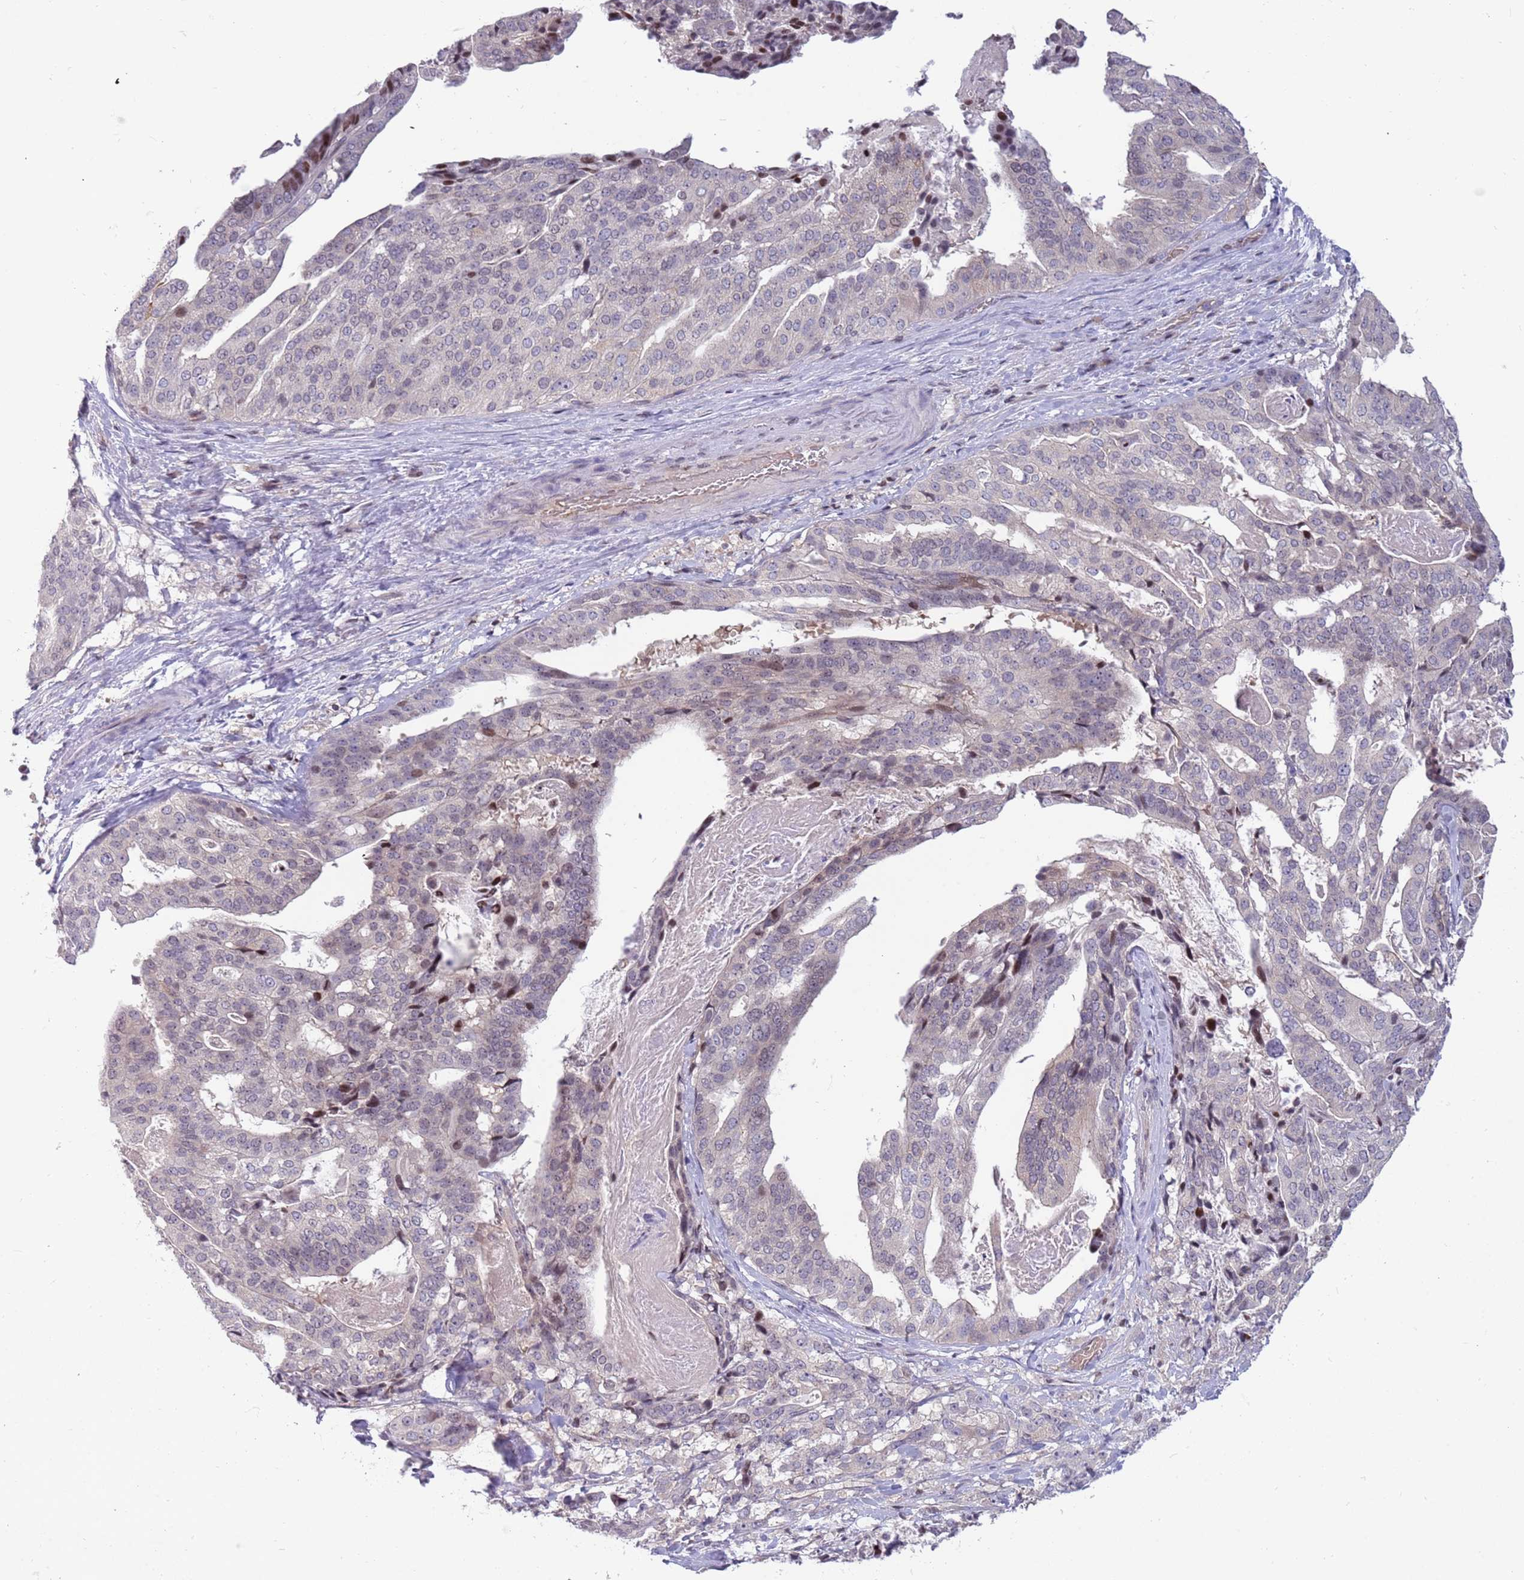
{"staining": {"intensity": "negative", "quantity": "none", "location": "none"}, "tissue": "stomach cancer", "cell_type": "Tumor cells", "image_type": "cancer", "snomed": [{"axis": "morphology", "description": "Adenocarcinoma, NOS"}, {"axis": "topography", "description": "Stomach"}], "caption": "This is an IHC micrograph of human stomach adenocarcinoma. There is no staining in tumor cells.", "gene": "ARHGEF5", "patient": {"sex": "male", "age": 48}}